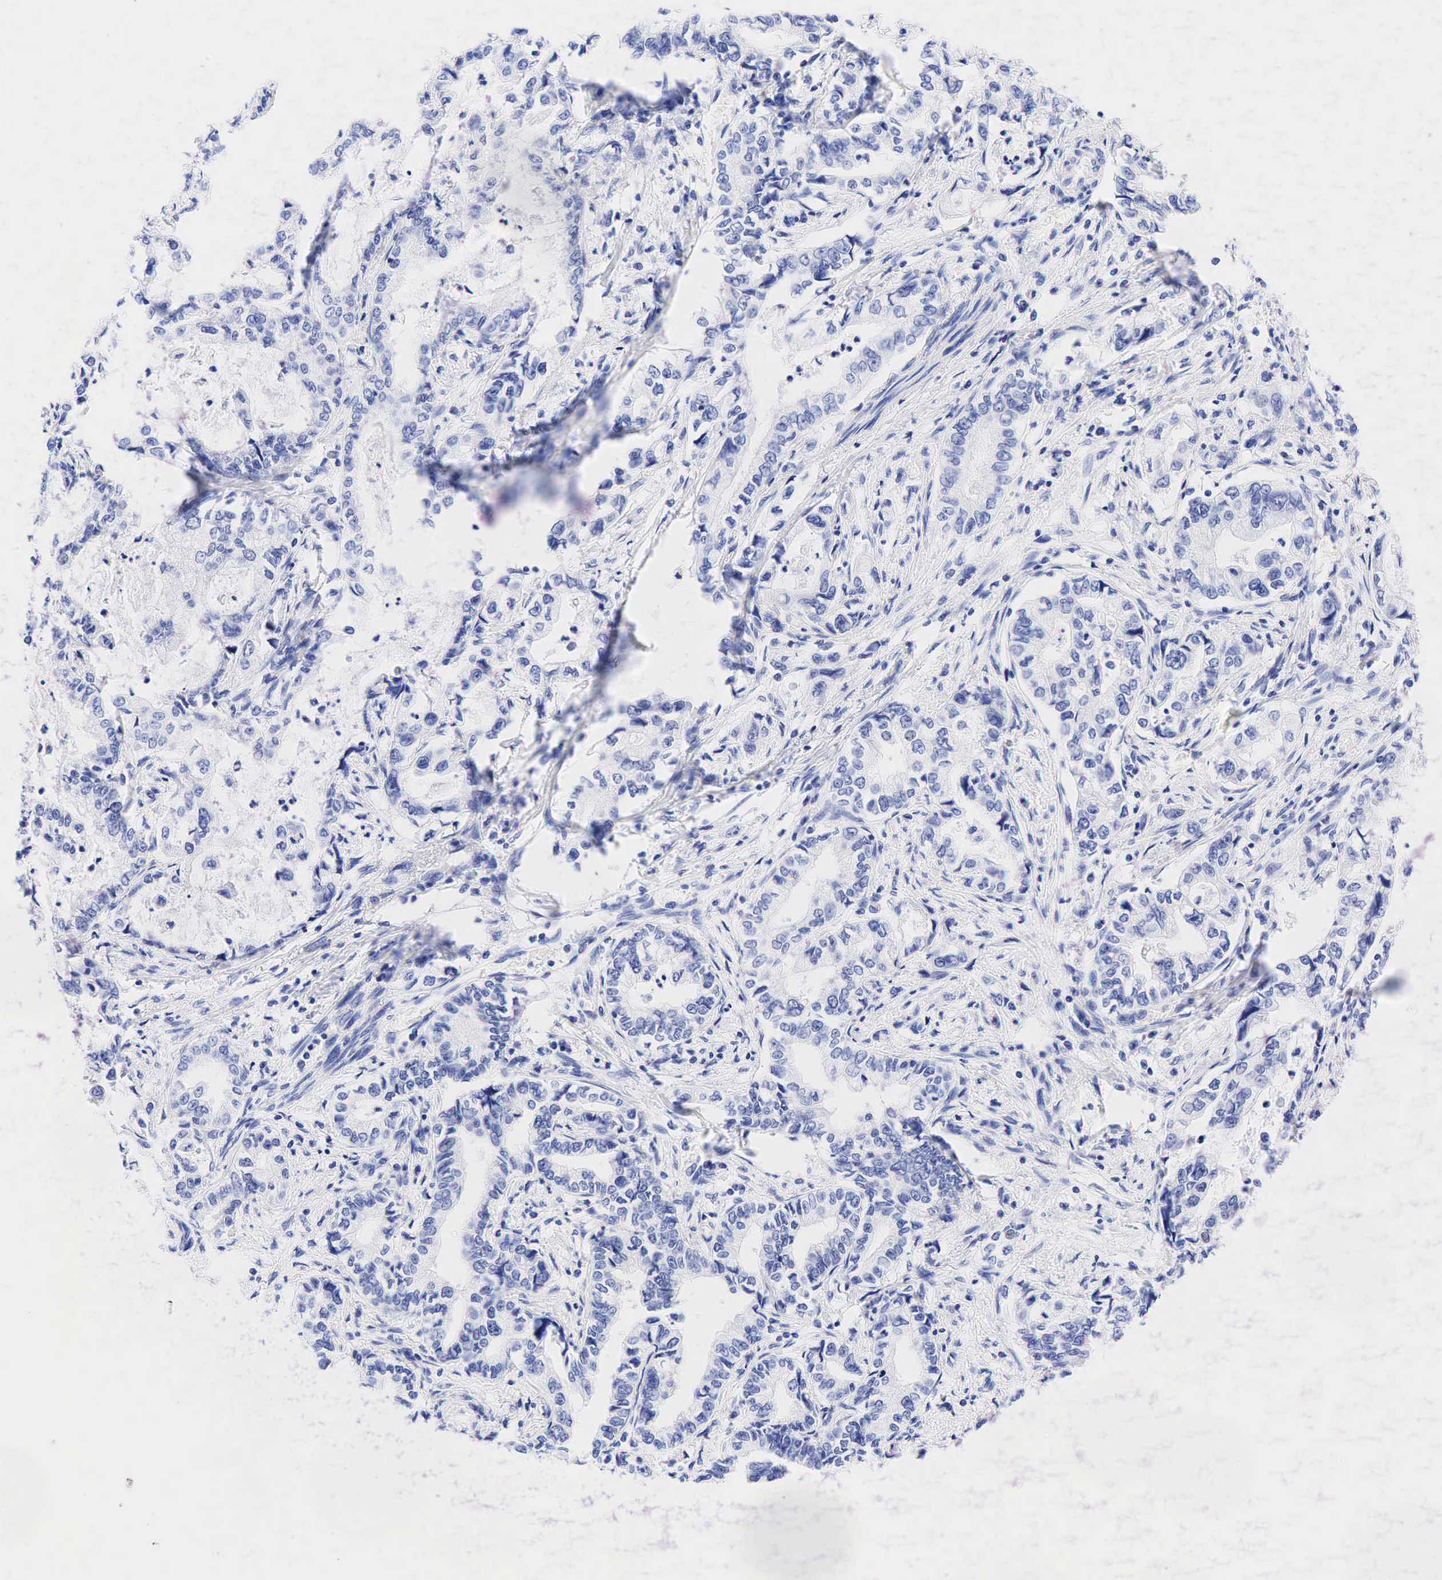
{"staining": {"intensity": "negative", "quantity": "none", "location": "none"}, "tissue": "stomach cancer", "cell_type": "Tumor cells", "image_type": "cancer", "snomed": [{"axis": "morphology", "description": "Adenocarcinoma, NOS"}, {"axis": "topography", "description": "Pancreas"}, {"axis": "topography", "description": "Stomach, upper"}], "caption": "Tumor cells show no significant protein staining in stomach cancer. The staining is performed using DAB (3,3'-diaminobenzidine) brown chromogen with nuclei counter-stained in using hematoxylin.", "gene": "ESR1", "patient": {"sex": "male", "age": 77}}